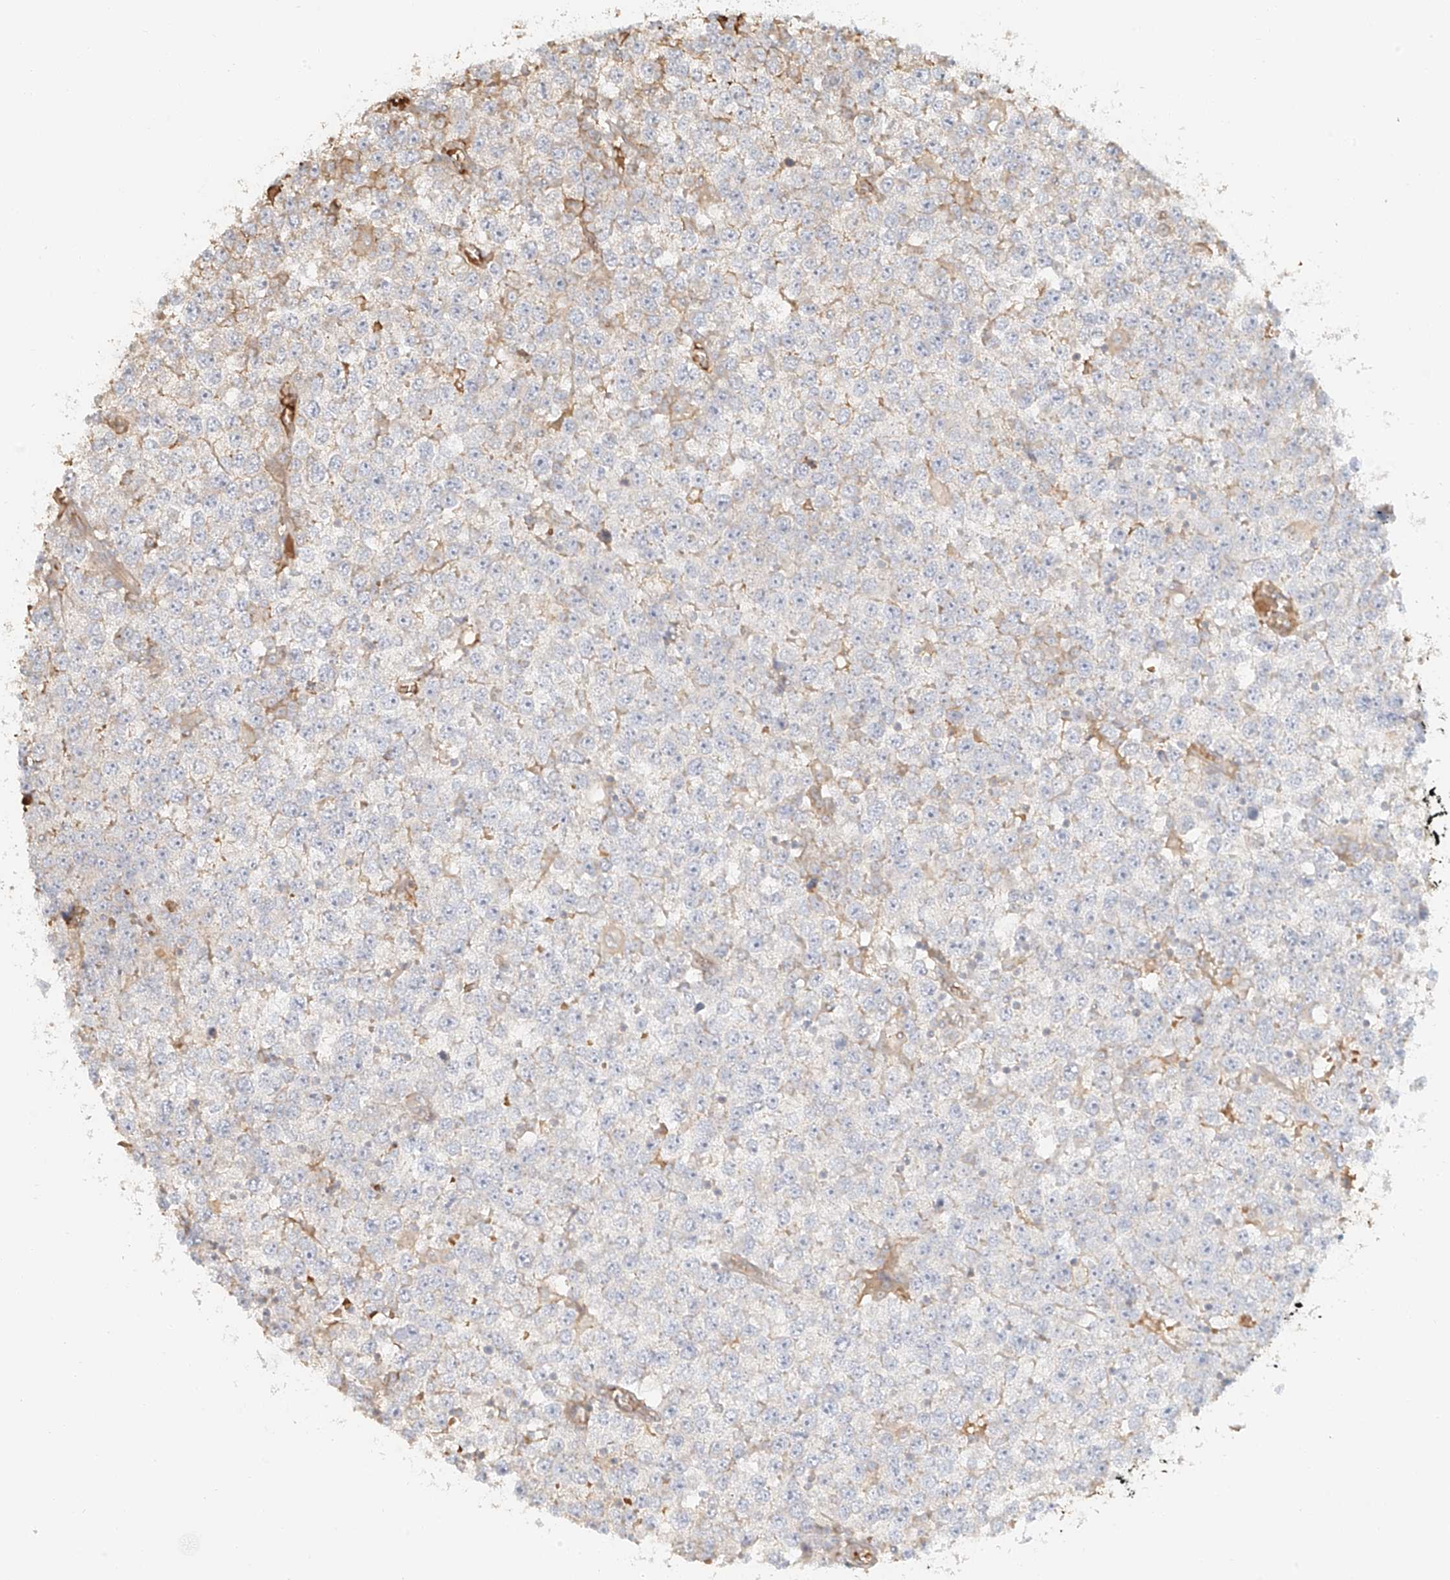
{"staining": {"intensity": "negative", "quantity": "none", "location": "none"}, "tissue": "testis cancer", "cell_type": "Tumor cells", "image_type": "cancer", "snomed": [{"axis": "morphology", "description": "Seminoma, NOS"}, {"axis": "topography", "description": "Testis"}], "caption": "An immunohistochemistry (IHC) photomicrograph of testis seminoma is shown. There is no staining in tumor cells of testis seminoma.", "gene": "UPK1B", "patient": {"sex": "male", "age": 65}}